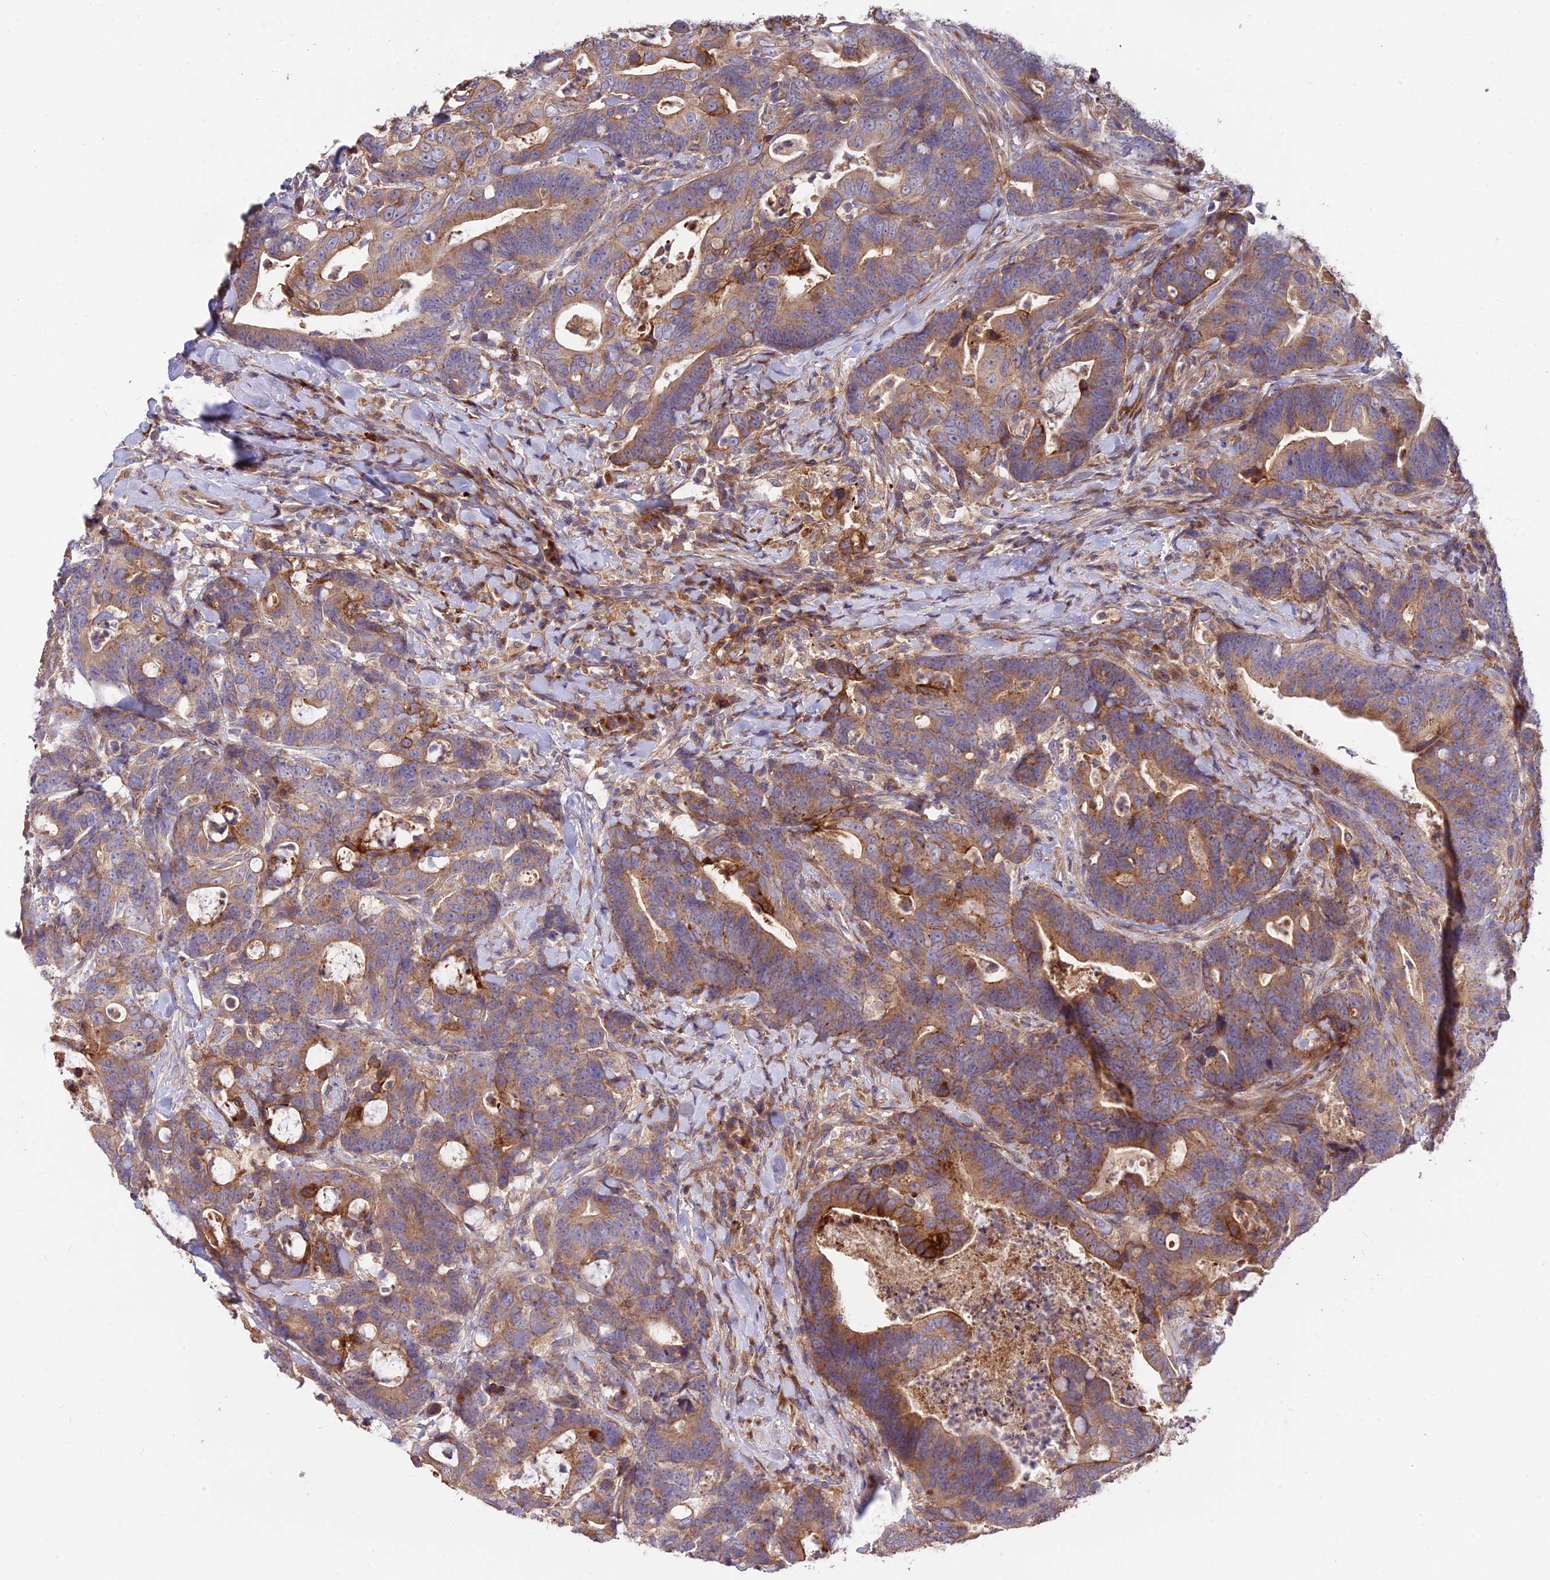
{"staining": {"intensity": "moderate", "quantity": ">75%", "location": "cytoplasmic/membranous"}, "tissue": "colorectal cancer", "cell_type": "Tumor cells", "image_type": "cancer", "snomed": [{"axis": "morphology", "description": "Adenocarcinoma, NOS"}, {"axis": "topography", "description": "Colon"}], "caption": "Colorectal adenocarcinoma stained with DAB (3,3'-diaminobenzidine) immunohistochemistry displays medium levels of moderate cytoplasmic/membranous expression in approximately >75% of tumor cells.", "gene": "ROCK1", "patient": {"sex": "female", "age": 82}}